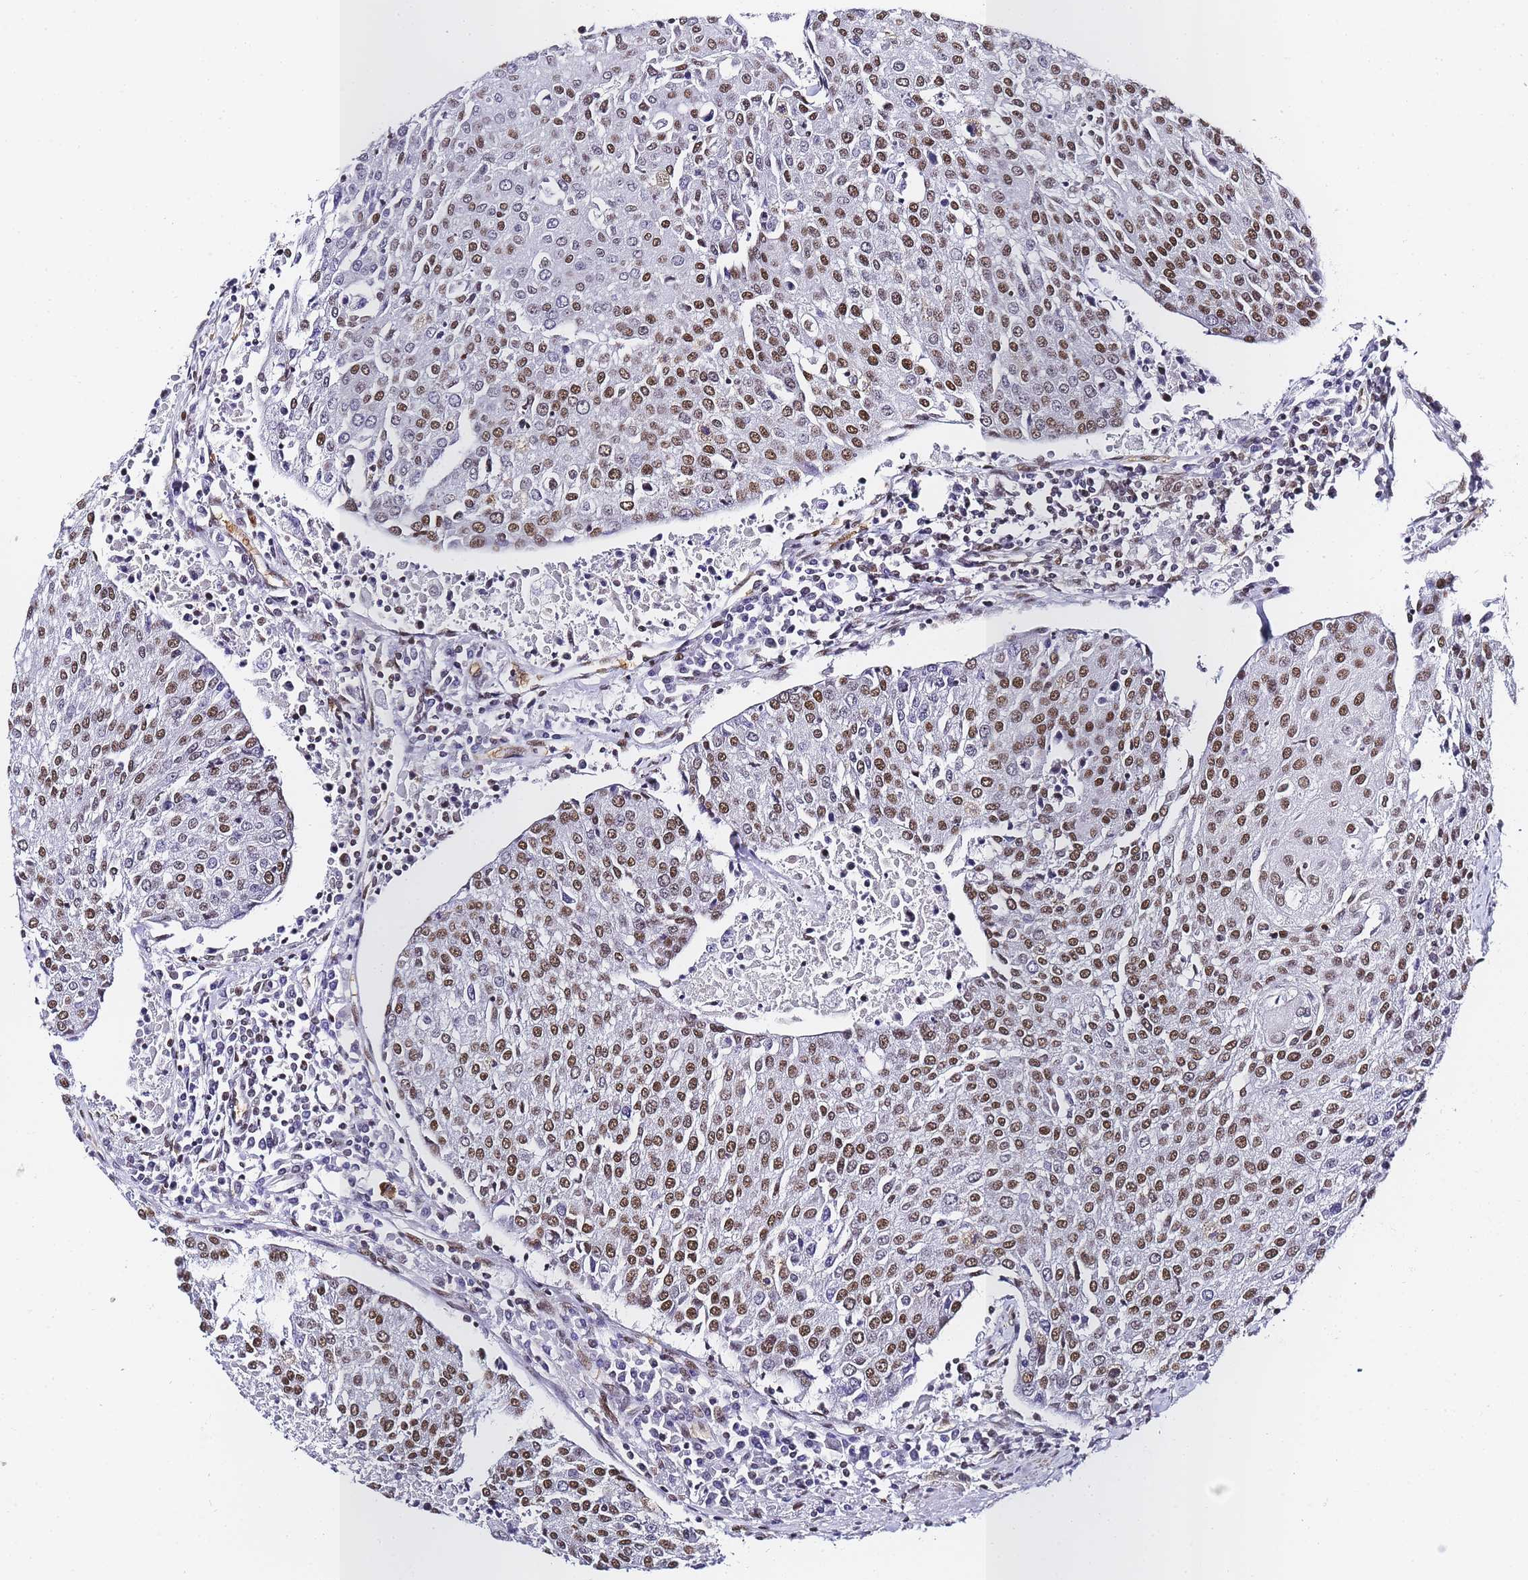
{"staining": {"intensity": "moderate", "quantity": ">75%", "location": "nuclear"}, "tissue": "urothelial cancer", "cell_type": "Tumor cells", "image_type": "cancer", "snomed": [{"axis": "morphology", "description": "Urothelial carcinoma, High grade"}, {"axis": "topography", "description": "Urinary bladder"}], "caption": "IHC staining of urothelial cancer, which demonstrates medium levels of moderate nuclear positivity in about >75% of tumor cells indicating moderate nuclear protein staining. The staining was performed using DAB (brown) for protein detection and nuclei were counterstained in hematoxylin (blue).", "gene": "POLR1A", "patient": {"sex": "female", "age": 85}}